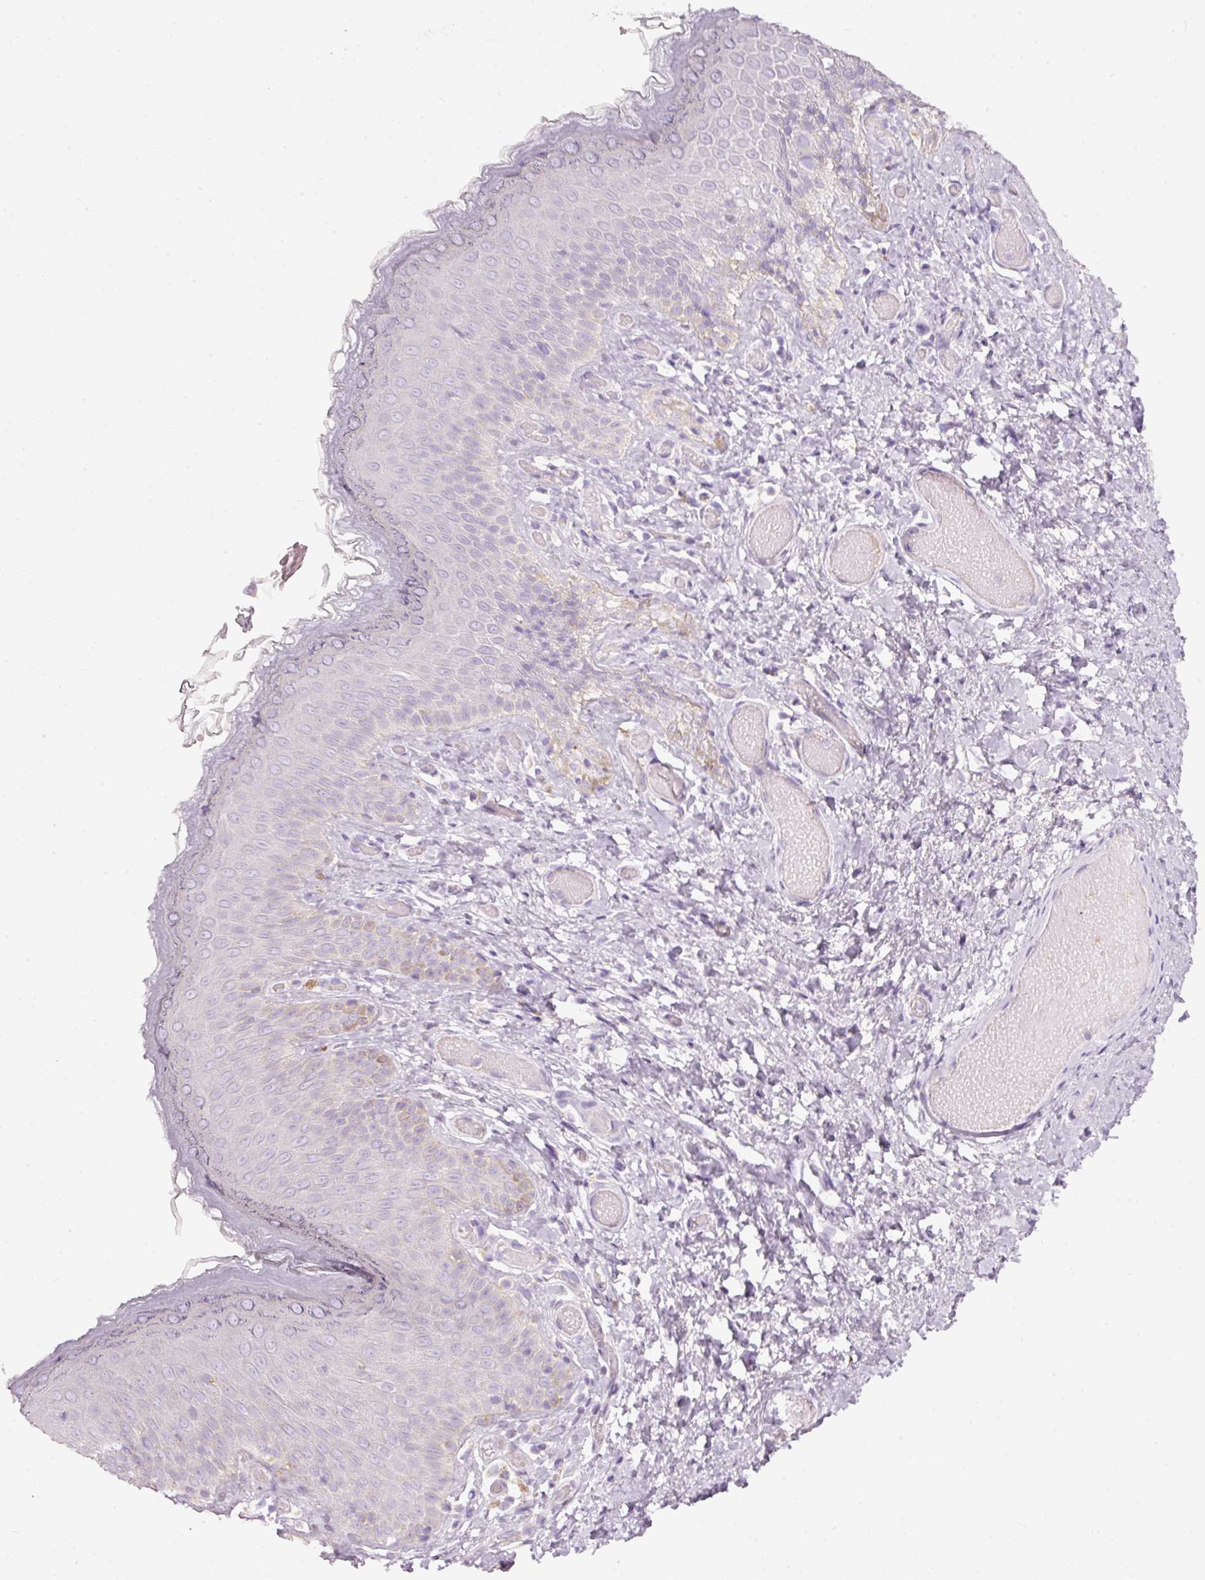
{"staining": {"intensity": "negative", "quantity": "none", "location": "none"}, "tissue": "skin", "cell_type": "Epidermal cells", "image_type": "normal", "snomed": [{"axis": "morphology", "description": "Normal tissue, NOS"}, {"axis": "topography", "description": "Anal"}], "caption": "Immunohistochemistry photomicrograph of unremarkable skin: human skin stained with DAB (3,3'-diaminobenzidine) shows no significant protein staining in epidermal cells.", "gene": "PDXDC1", "patient": {"sex": "female", "age": 40}}